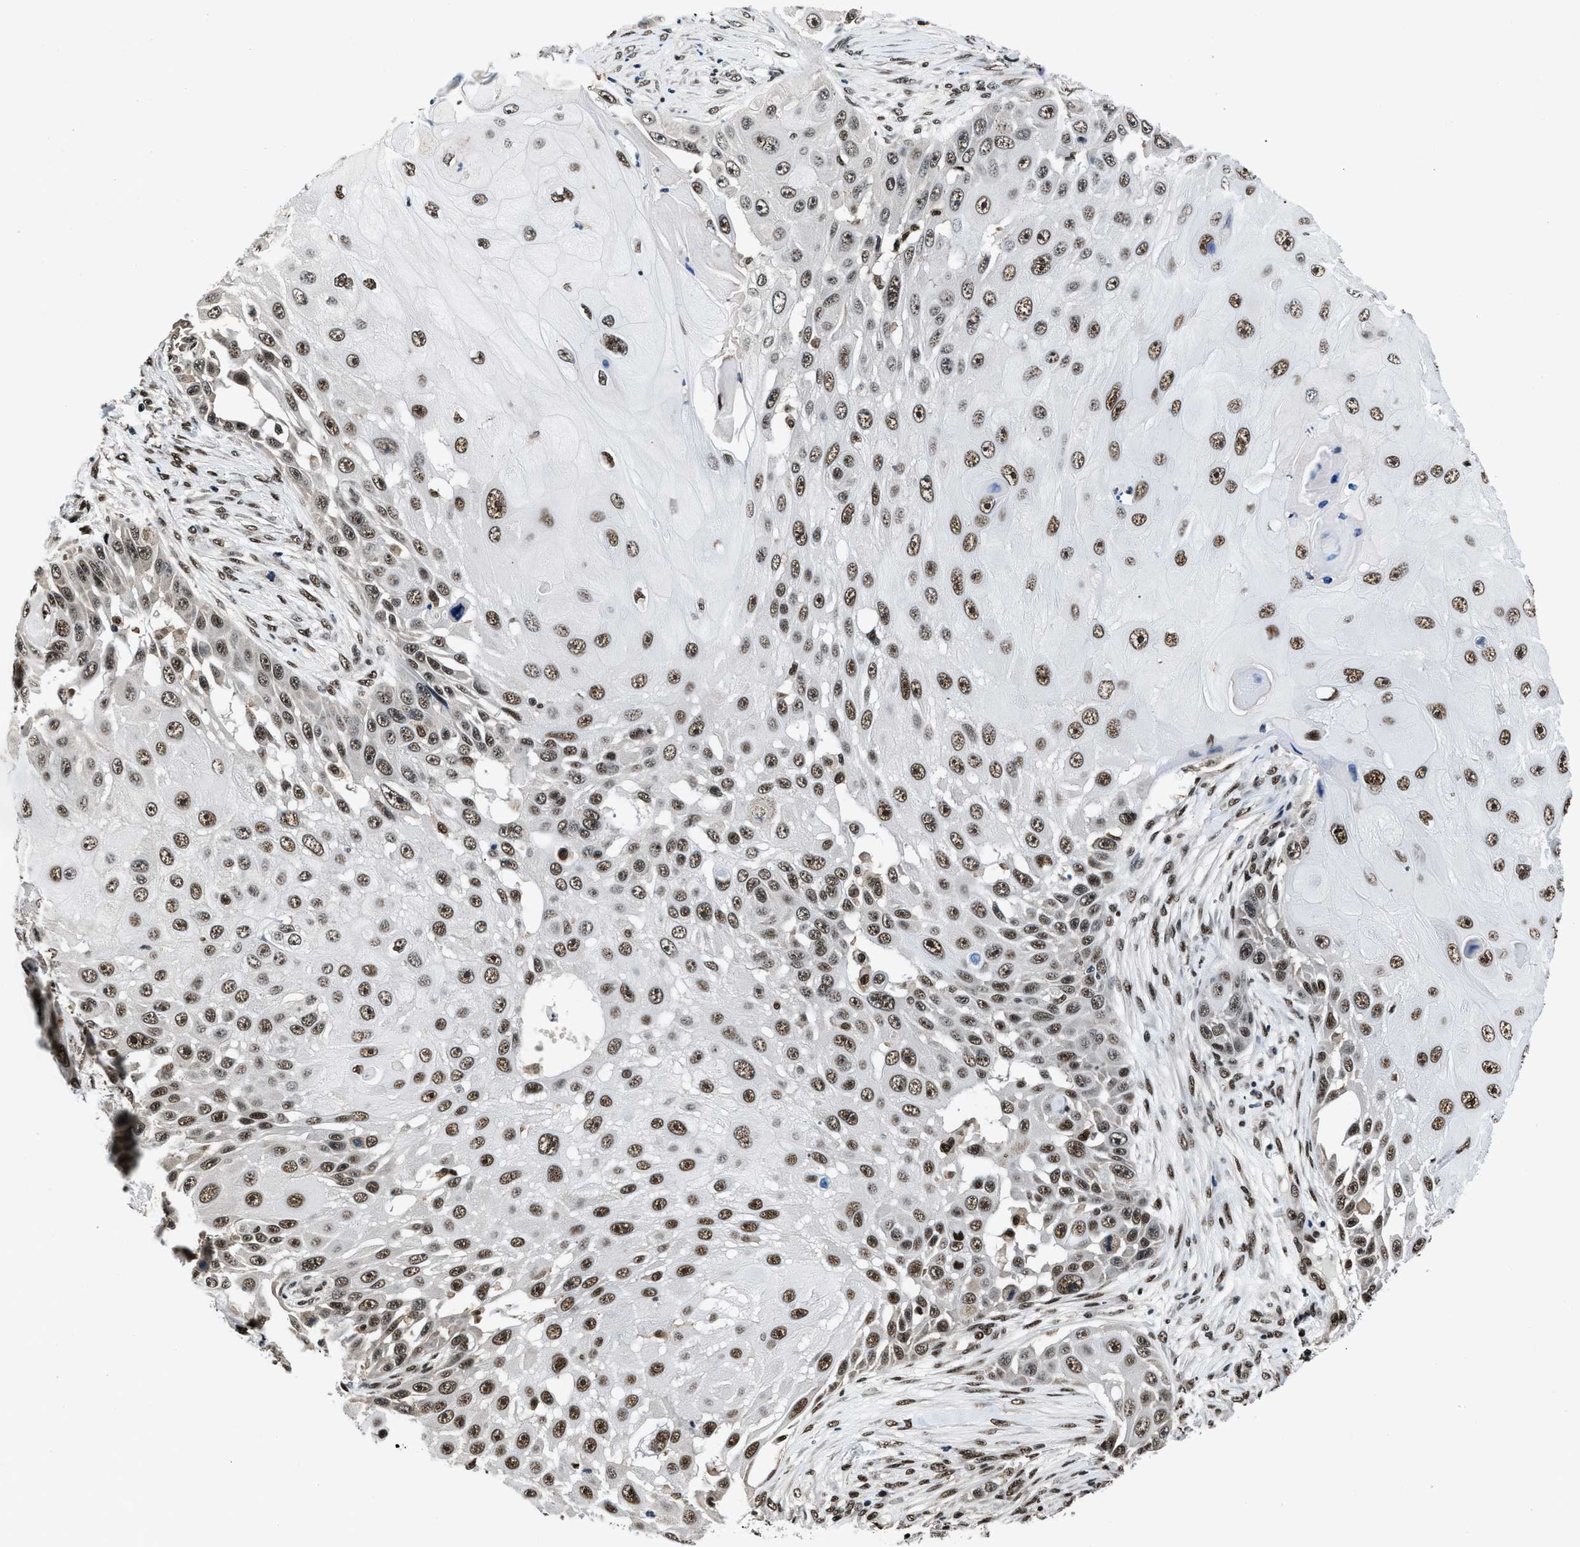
{"staining": {"intensity": "moderate", "quantity": ">75%", "location": "nuclear"}, "tissue": "skin cancer", "cell_type": "Tumor cells", "image_type": "cancer", "snomed": [{"axis": "morphology", "description": "Squamous cell carcinoma, NOS"}, {"axis": "topography", "description": "Skin"}], "caption": "An image of human skin cancer stained for a protein reveals moderate nuclear brown staining in tumor cells. (Brightfield microscopy of DAB IHC at high magnification).", "gene": "HNRNPH2", "patient": {"sex": "female", "age": 44}}